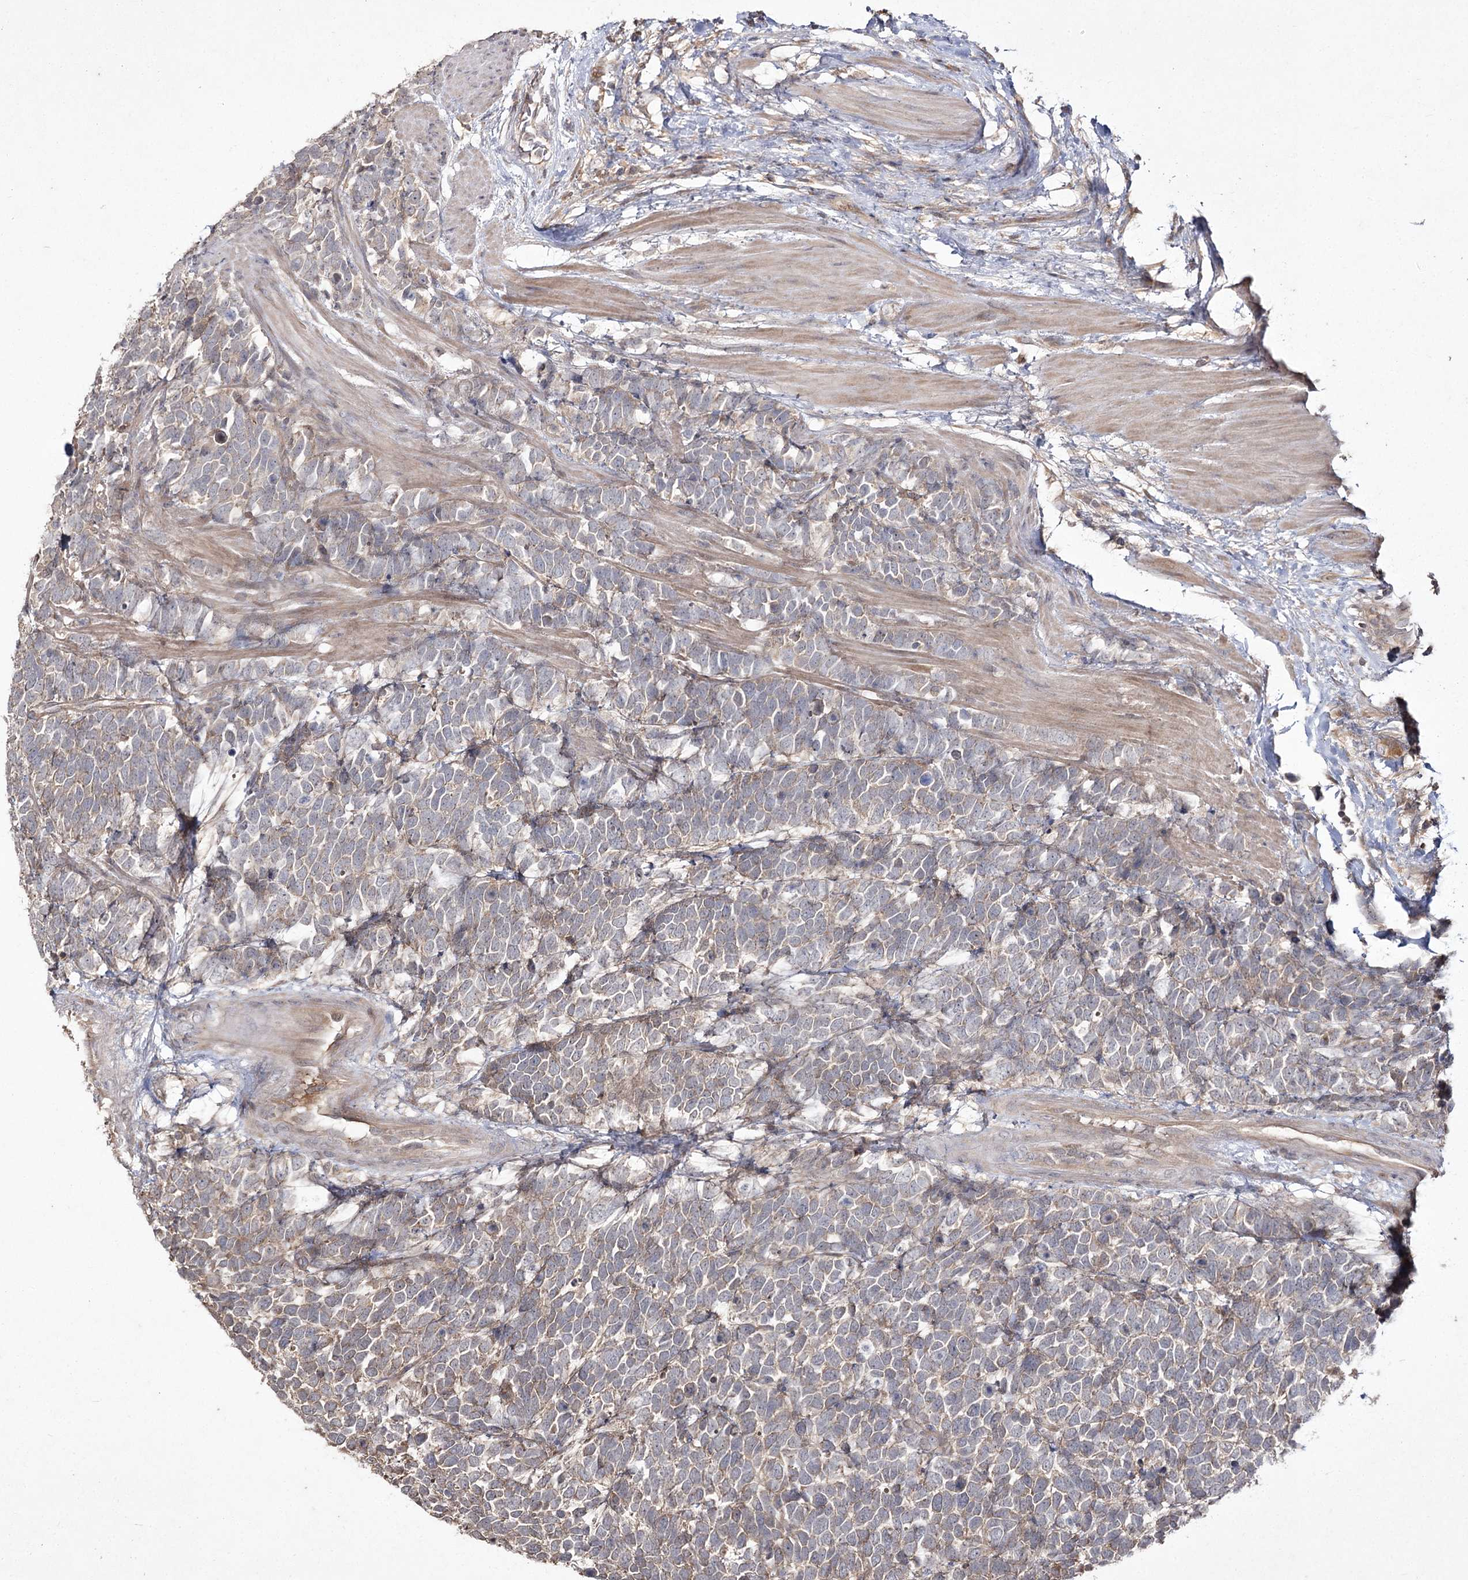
{"staining": {"intensity": "weak", "quantity": "<25%", "location": "cytoplasmic/membranous"}, "tissue": "urothelial cancer", "cell_type": "Tumor cells", "image_type": "cancer", "snomed": [{"axis": "morphology", "description": "Urothelial carcinoma, High grade"}, {"axis": "topography", "description": "Urinary bladder"}], "caption": "This histopathology image is of high-grade urothelial carcinoma stained with immunohistochemistry (IHC) to label a protein in brown with the nuclei are counter-stained blue. There is no staining in tumor cells.", "gene": "FANCL", "patient": {"sex": "female", "age": 82}}